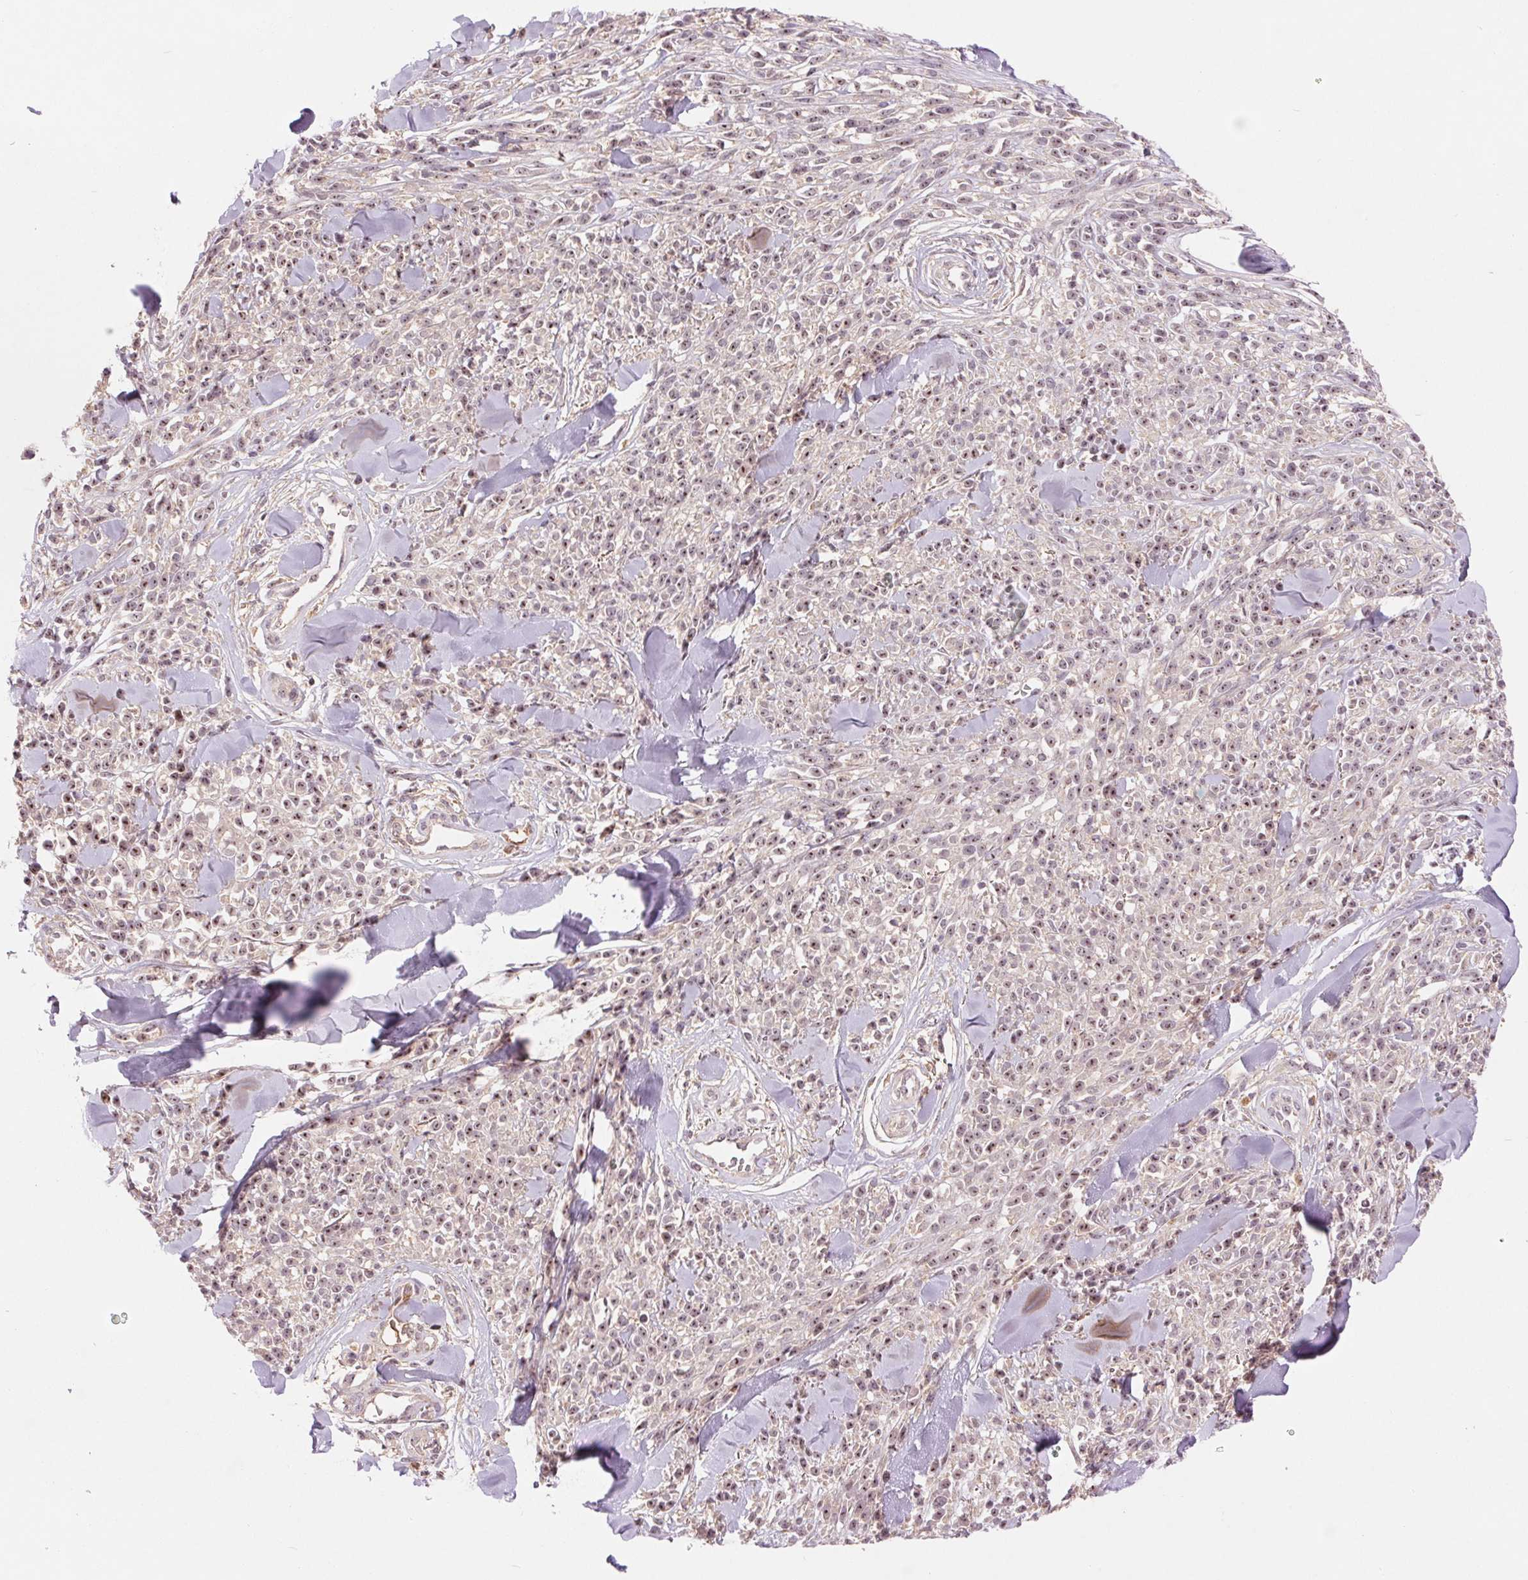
{"staining": {"intensity": "weak", "quantity": "25%-75%", "location": "nuclear"}, "tissue": "melanoma", "cell_type": "Tumor cells", "image_type": "cancer", "snomed": [{"axis": "morphology", "description": "Malignant melanoma, NOS"}, {"axis": "topography", "description": "Skin"}, {"axis": "topography", "description": "Skin of trunk"}], "caption": "Melanoma tissue demonstrates weak nuclear expression in approximately 25%-75% of tumor cells, visualized by immunohistochemistry.", "gene": "RANBP3L", "patient": {"sex": "male", "age": 74}}